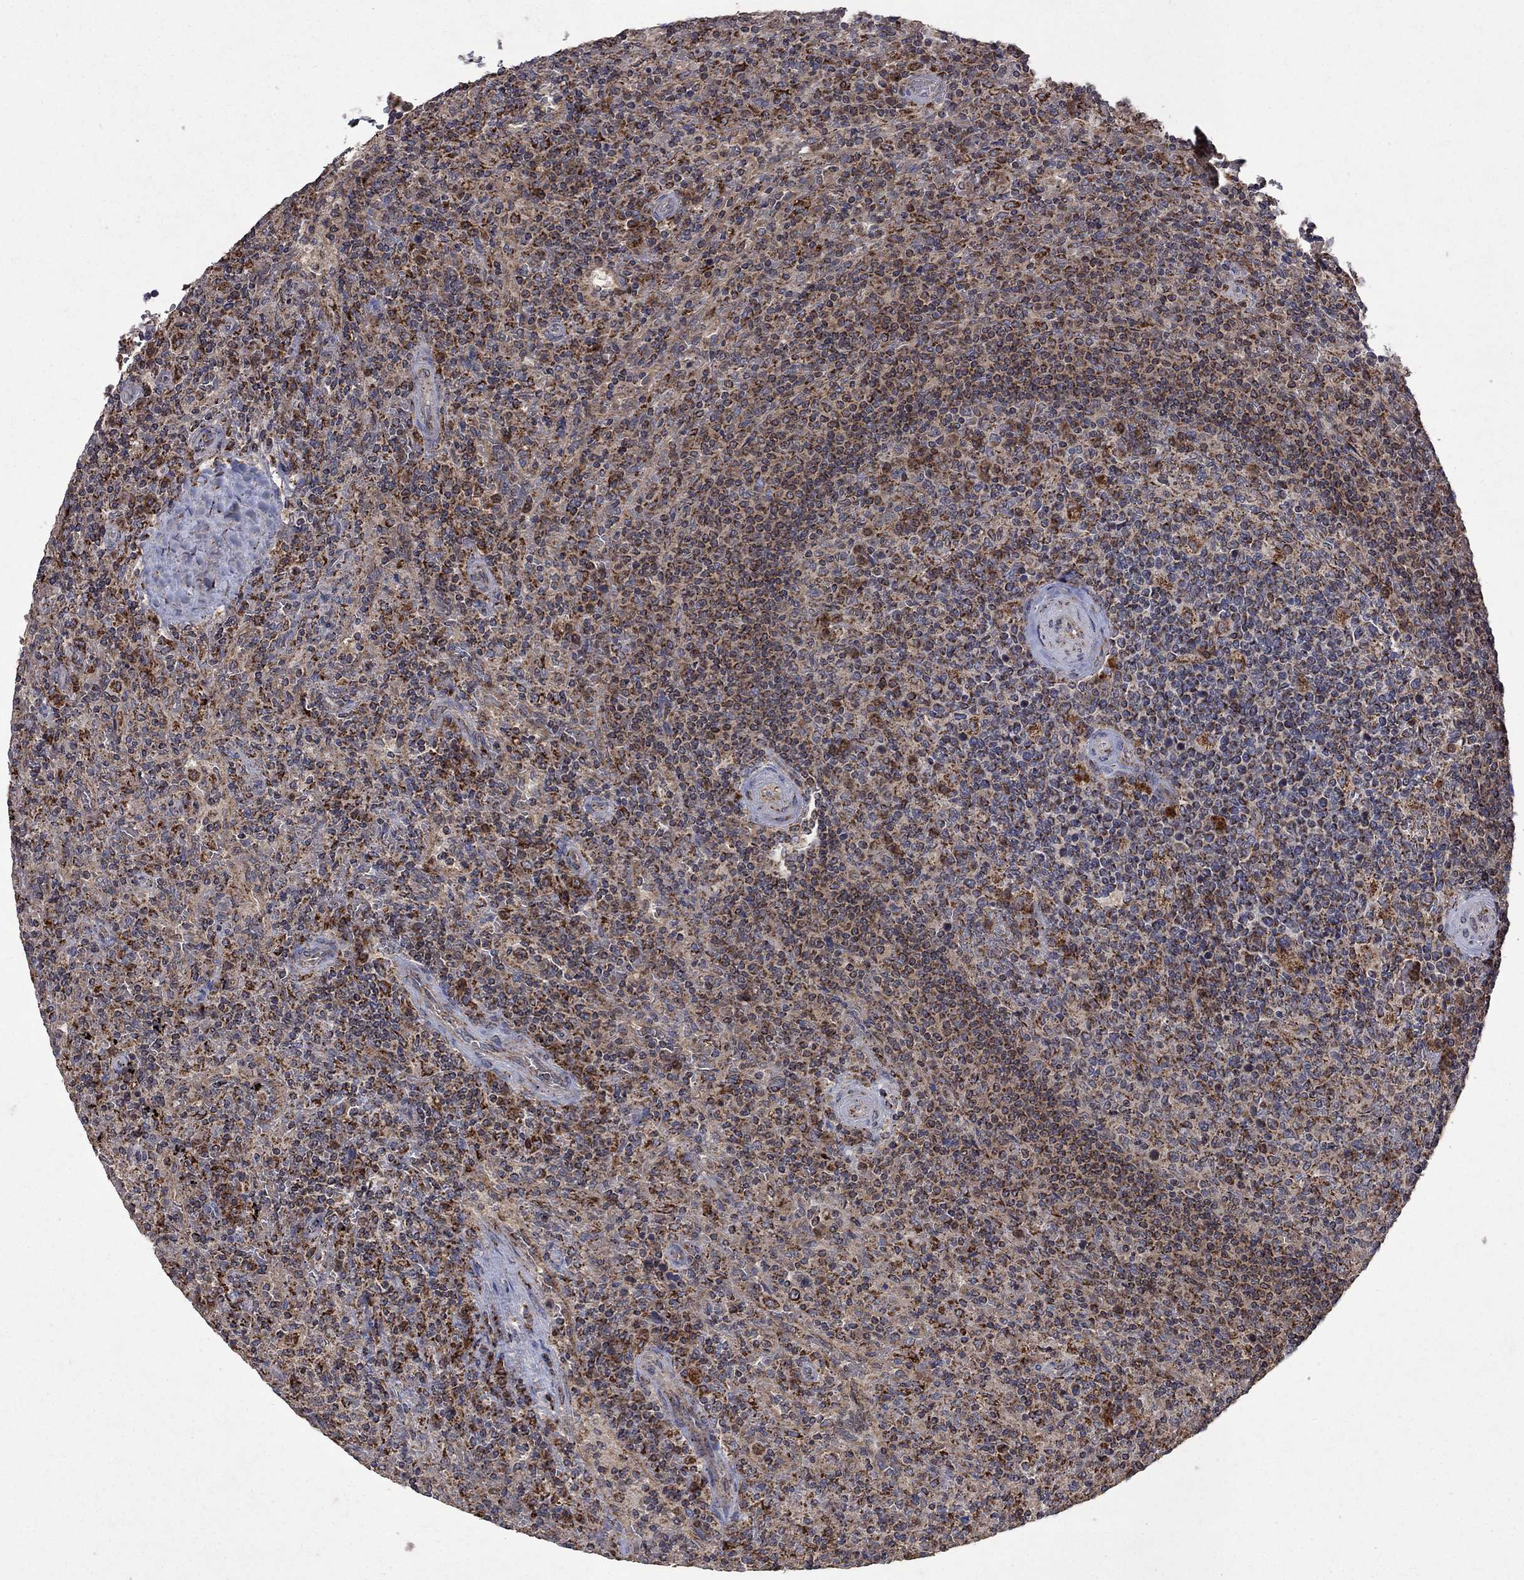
{"staining": {"intensity": "strong", "quantity": "25%-75%", "location": "cytoplasmic/membranous"}, "tissue": "lymphoma", "cell_type": "Tumor cells", "image_type": "cancer", "snomed": [{"axis": "morphology", "description": "Malignant lymphoma, non-Hodgkin's type, Low grade"}, {"axis": "topography", "description": "Spleen"}], "caption": "Strong cytoplasmic/membranous expression for a protein is present in about 25%-75% of tumor cells of malignant lymphoma, non-Hodgkin's type (low-grade) using immunohistochemistry.", "gene": "DPH1", "patient": {"sex": "male", "age": 62}}